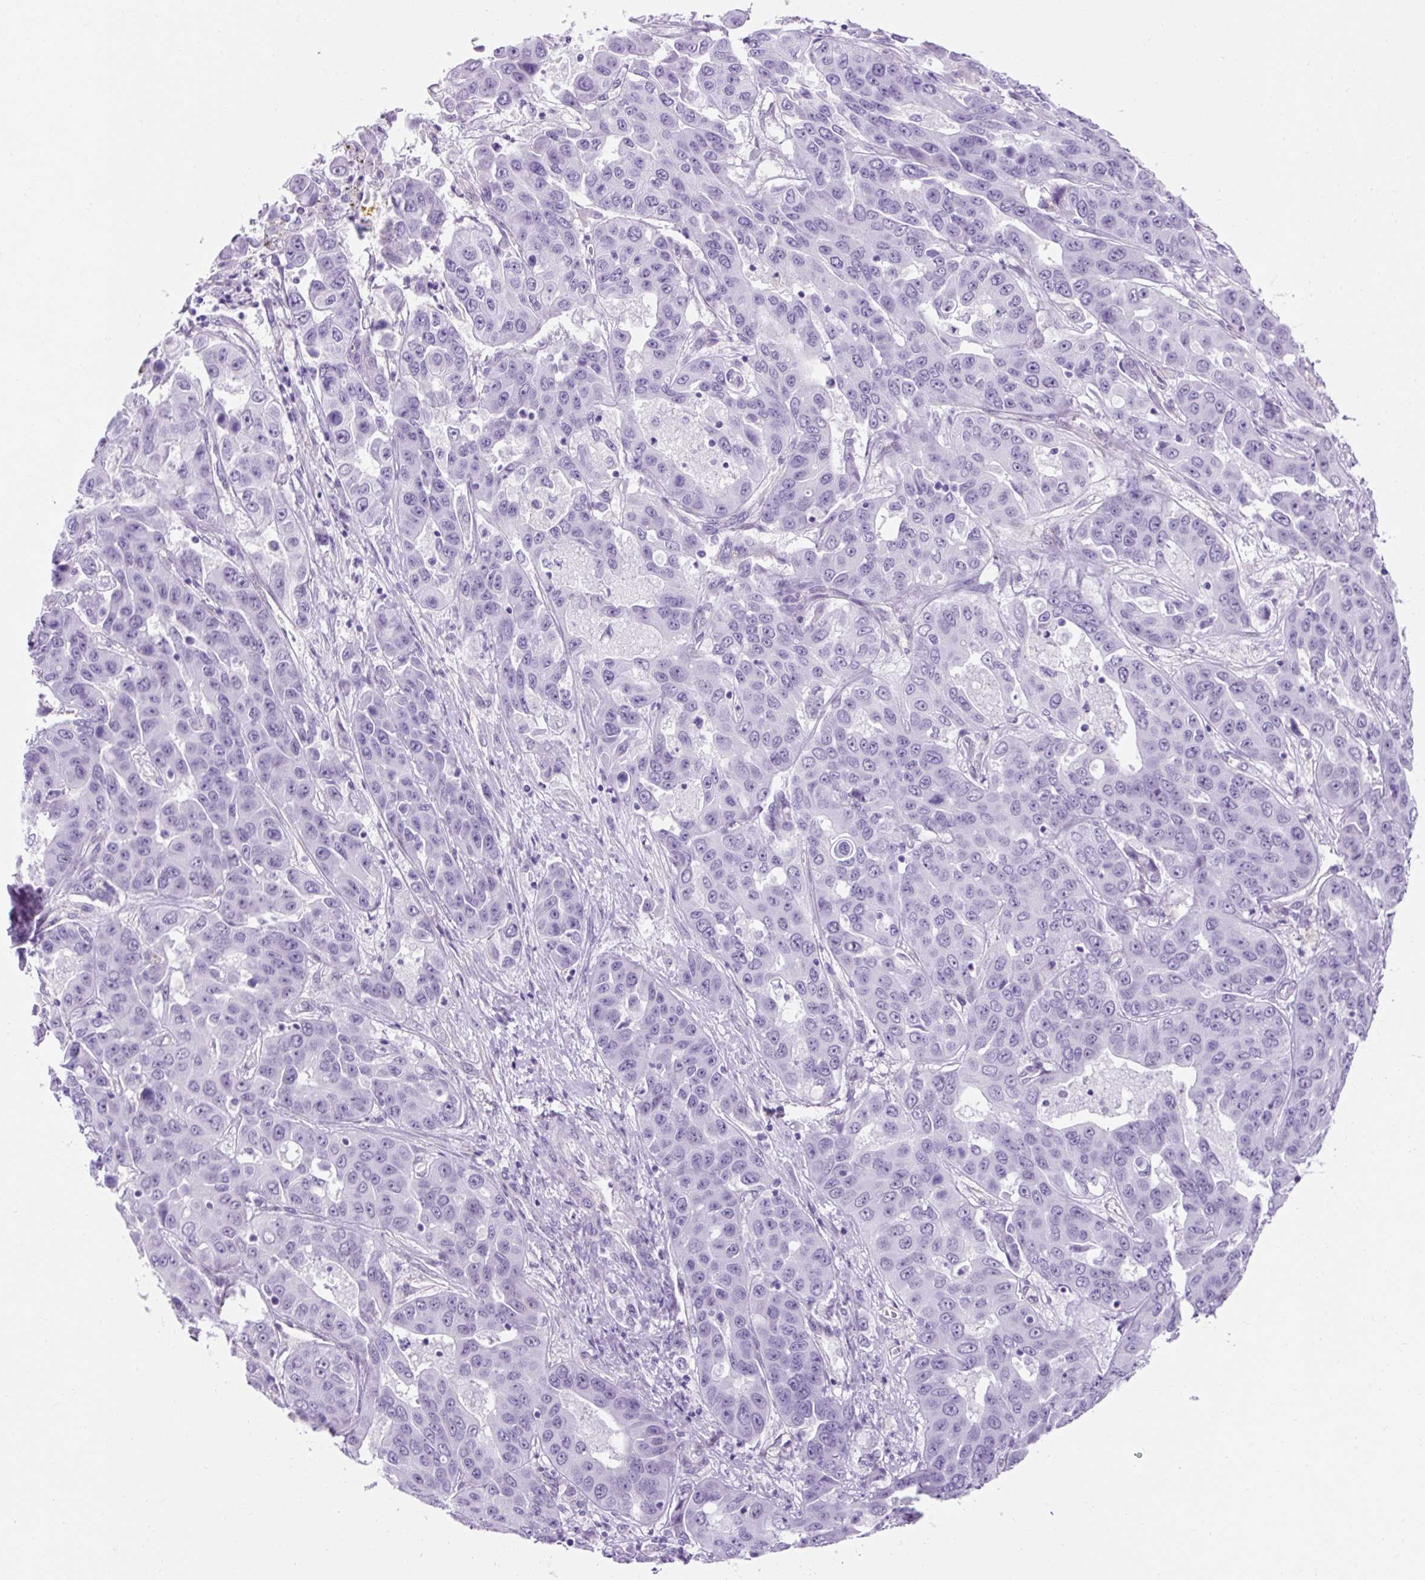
{"staining": {"intensity": "negative", "quantity": "none", "location": "none"}, "tissue": "liver cancer", "cell_type": "Tumor cells", "image_type": "cancer", "snomed": [{"axis": "morphology", "description": "Cholangiocarcinoma"}, {"axis": "topography", "description": "Liver"}], "caption": "This is a image of immunohistochemistry (IHC) staining of liver cancer (cholangiocarcinoma), which shows no positivity in tumor cells.", "gene": "KRT12", "patient": {"sex": "female", "age": 52}}